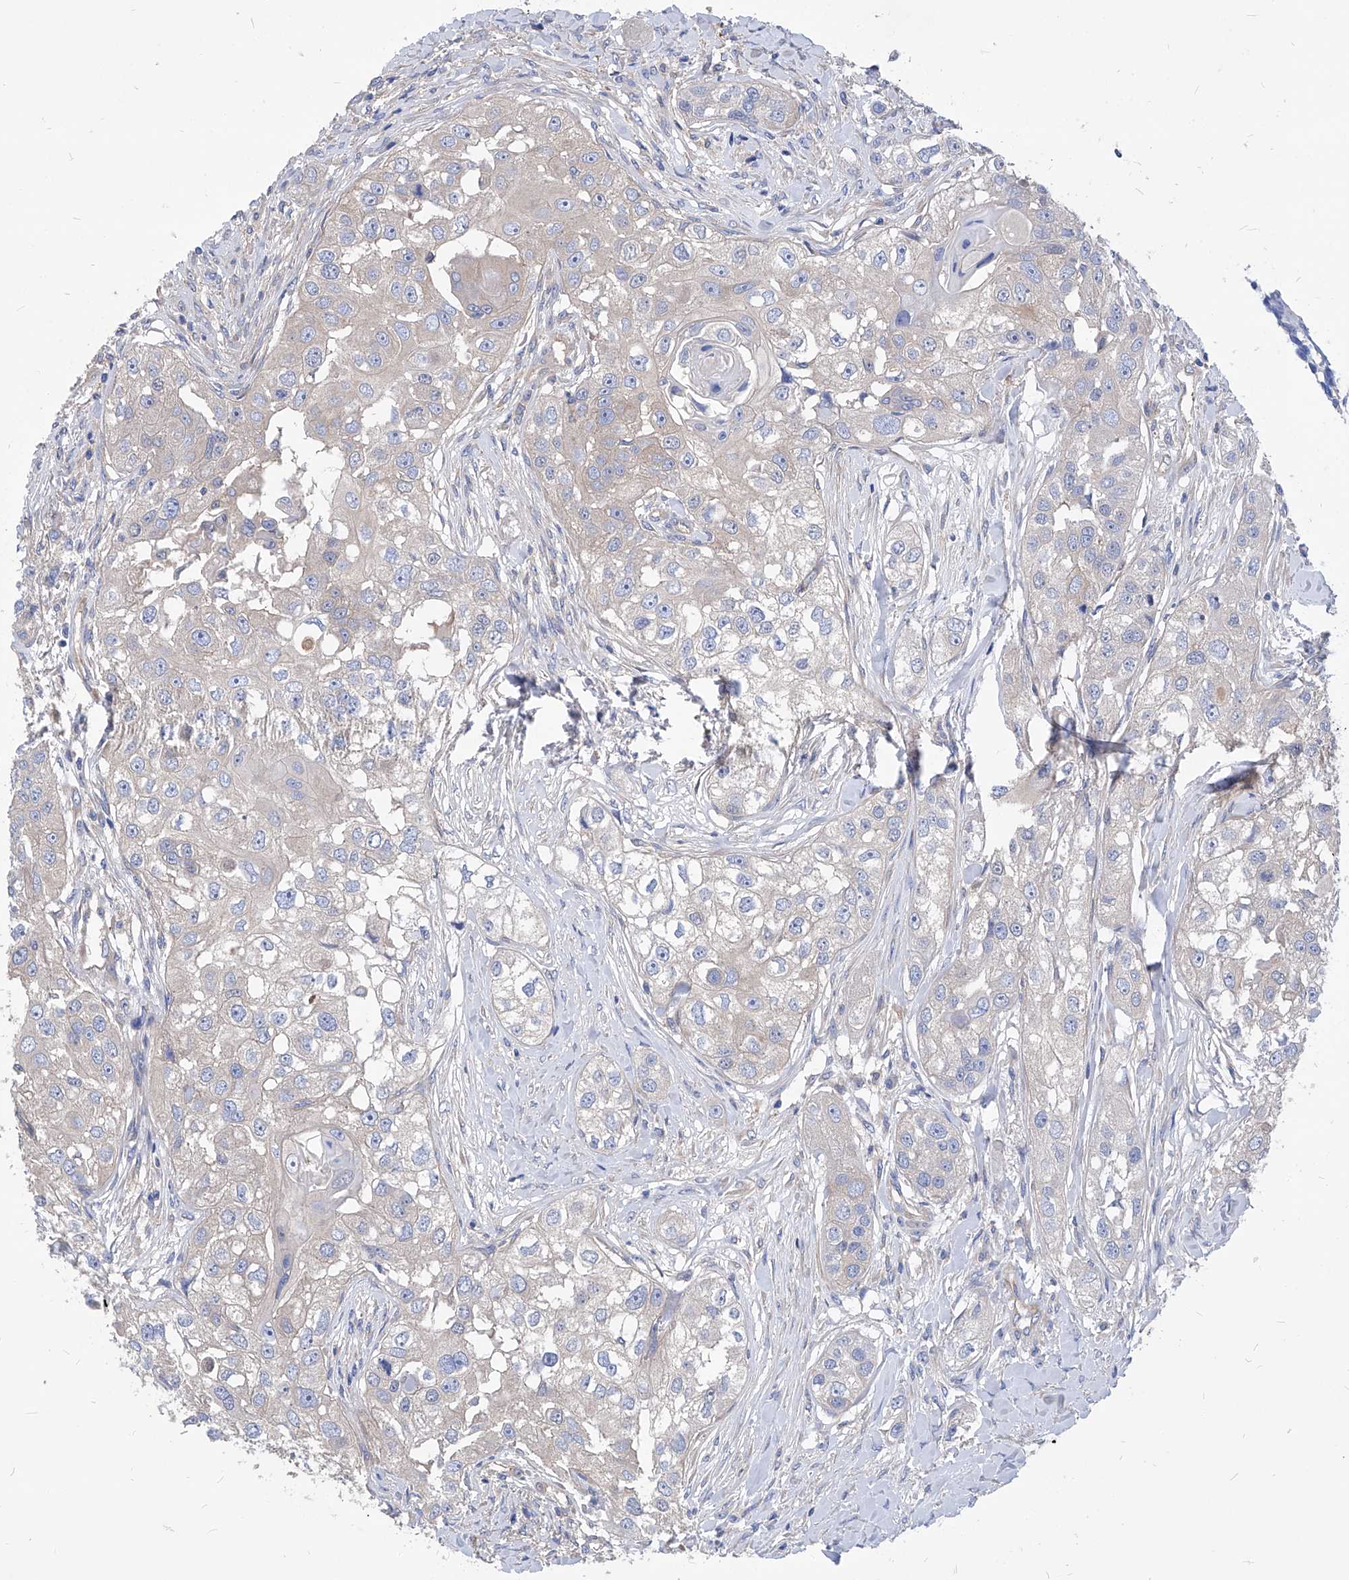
{"staining": {"intensity": "negative", "quantity": "none", "location": "none"}, "tissue": "head and neck cancer", "cell_type": "Tumor cells", "image_type": "cancer", "snomed": [{"axis": "morphology", "description": "Normal tissue, NOS"}, {"axis": "morphology", "description": "Squamous cell carcinoma, NOS"}, {"axis": "topography", "description": "Skeletal muscle"}, {"axis": "topography", "description": "Head-Neck"}], "caption": "Immunohistochemistry (IHC) micrograph of human head and neck squamous cell carcinoma stained for a protein (brown), which shows no expression in tumor cells. The staining was performed using DAB to visualize the protein expression in brown, while the nuclei were stained in blue with hematoxylin (Magnification: 20x).", "gene": "XPNPEP1", "patient": {"sex": "male", "age": 51}}